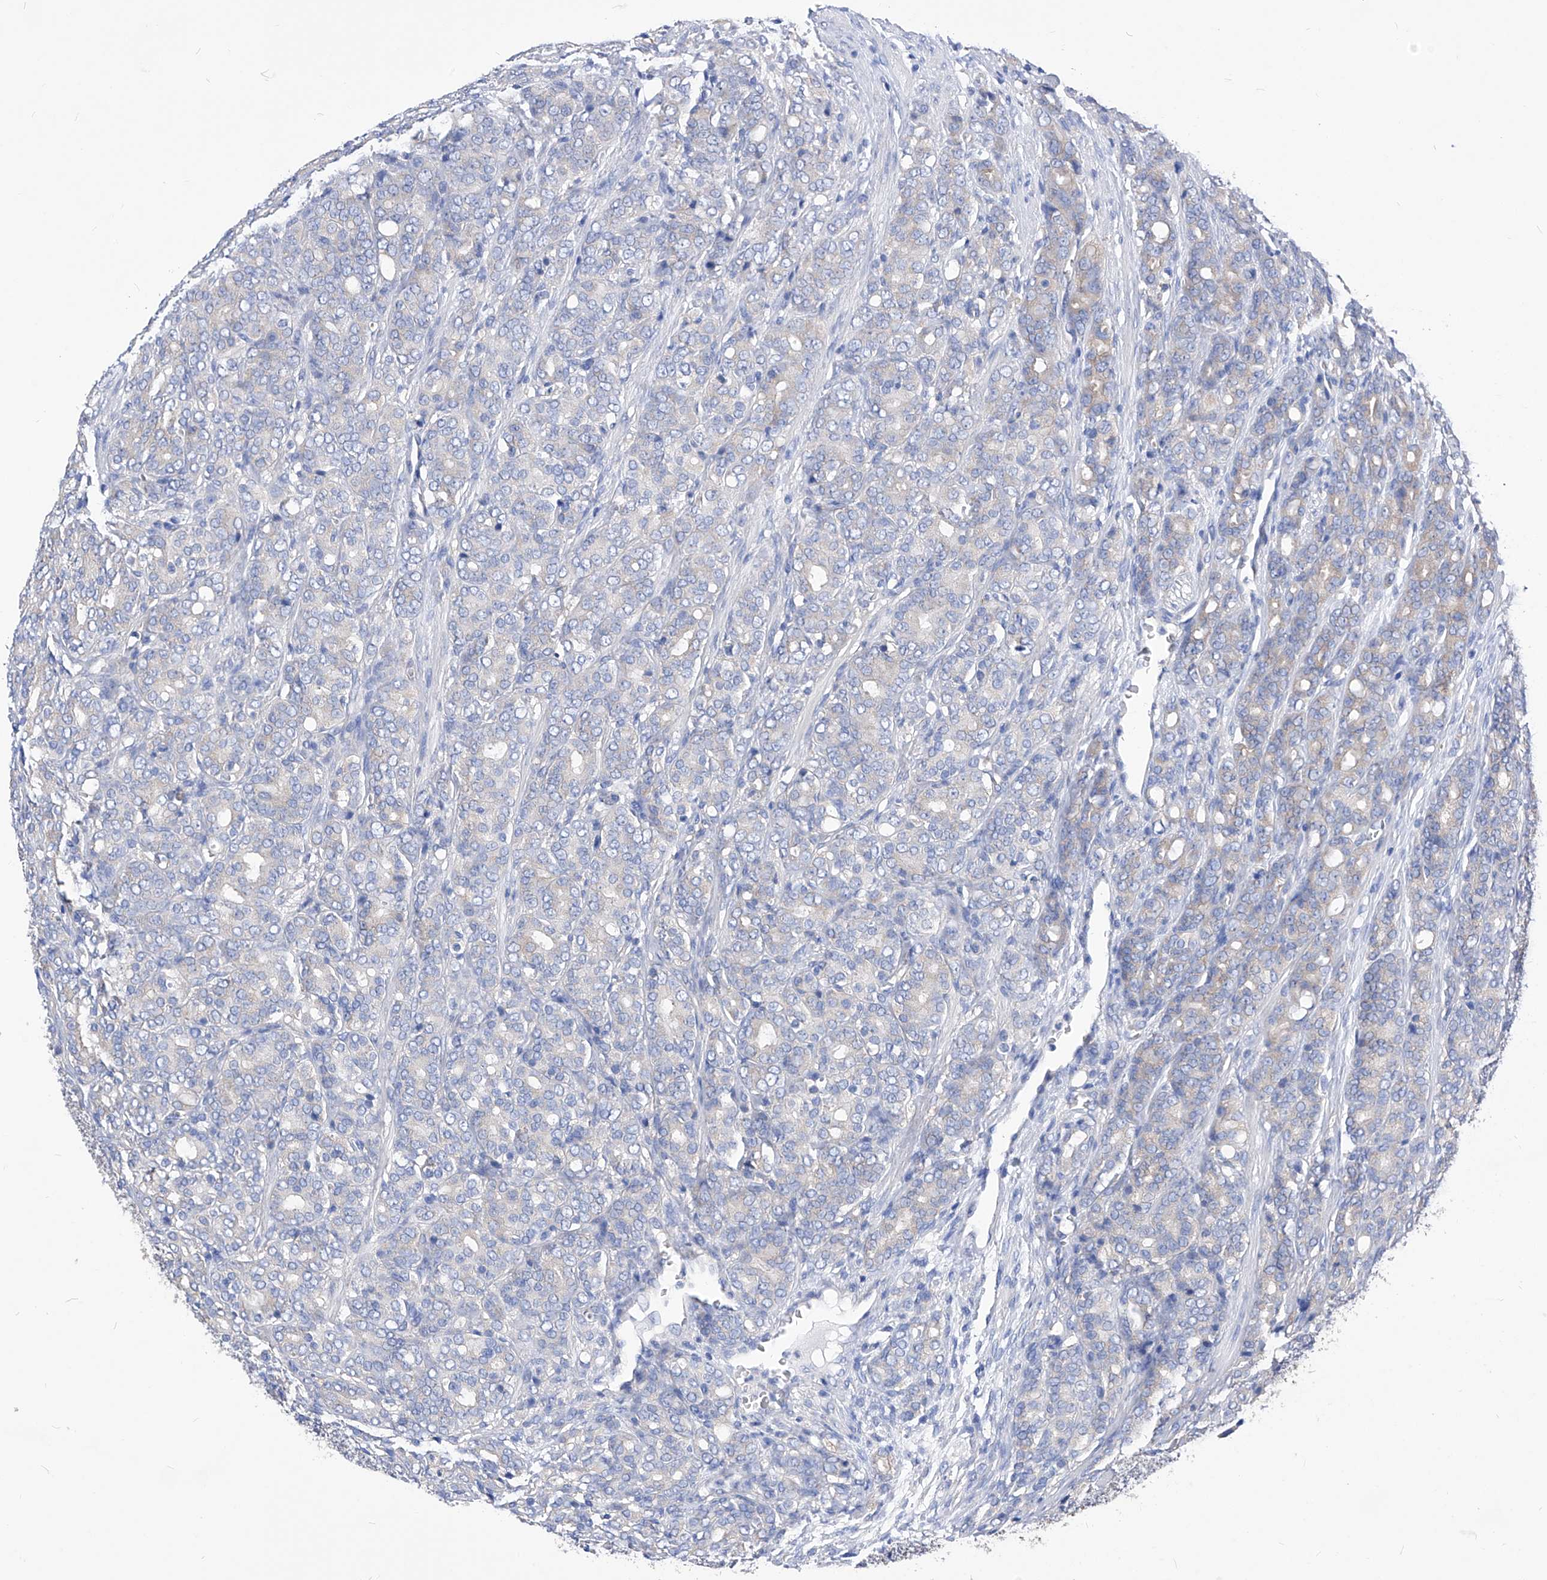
{"staining": {"intensity": "negative", "quantity": "none", "location": "none"}, "tissue": "prostate cancer", "cell_type": "Tumor cells", "image_type": "cancer", "snomed": [{"axis": "morphology", "description": "Adenocarcinoma, High grade"}, {"axis": "topography", "description": "Prostate"}], "caption": "Immunohistochemistry (IHC) image of neoplastic tissue: human adenocarcinoma (high-grade) (prostate) stained with DAB (3,3'-diaminobenzidine) shows no significant protein staining in tumor cells.", "gene": "XPNPEP1", "patient": {"sex": "male", "age": 62}}